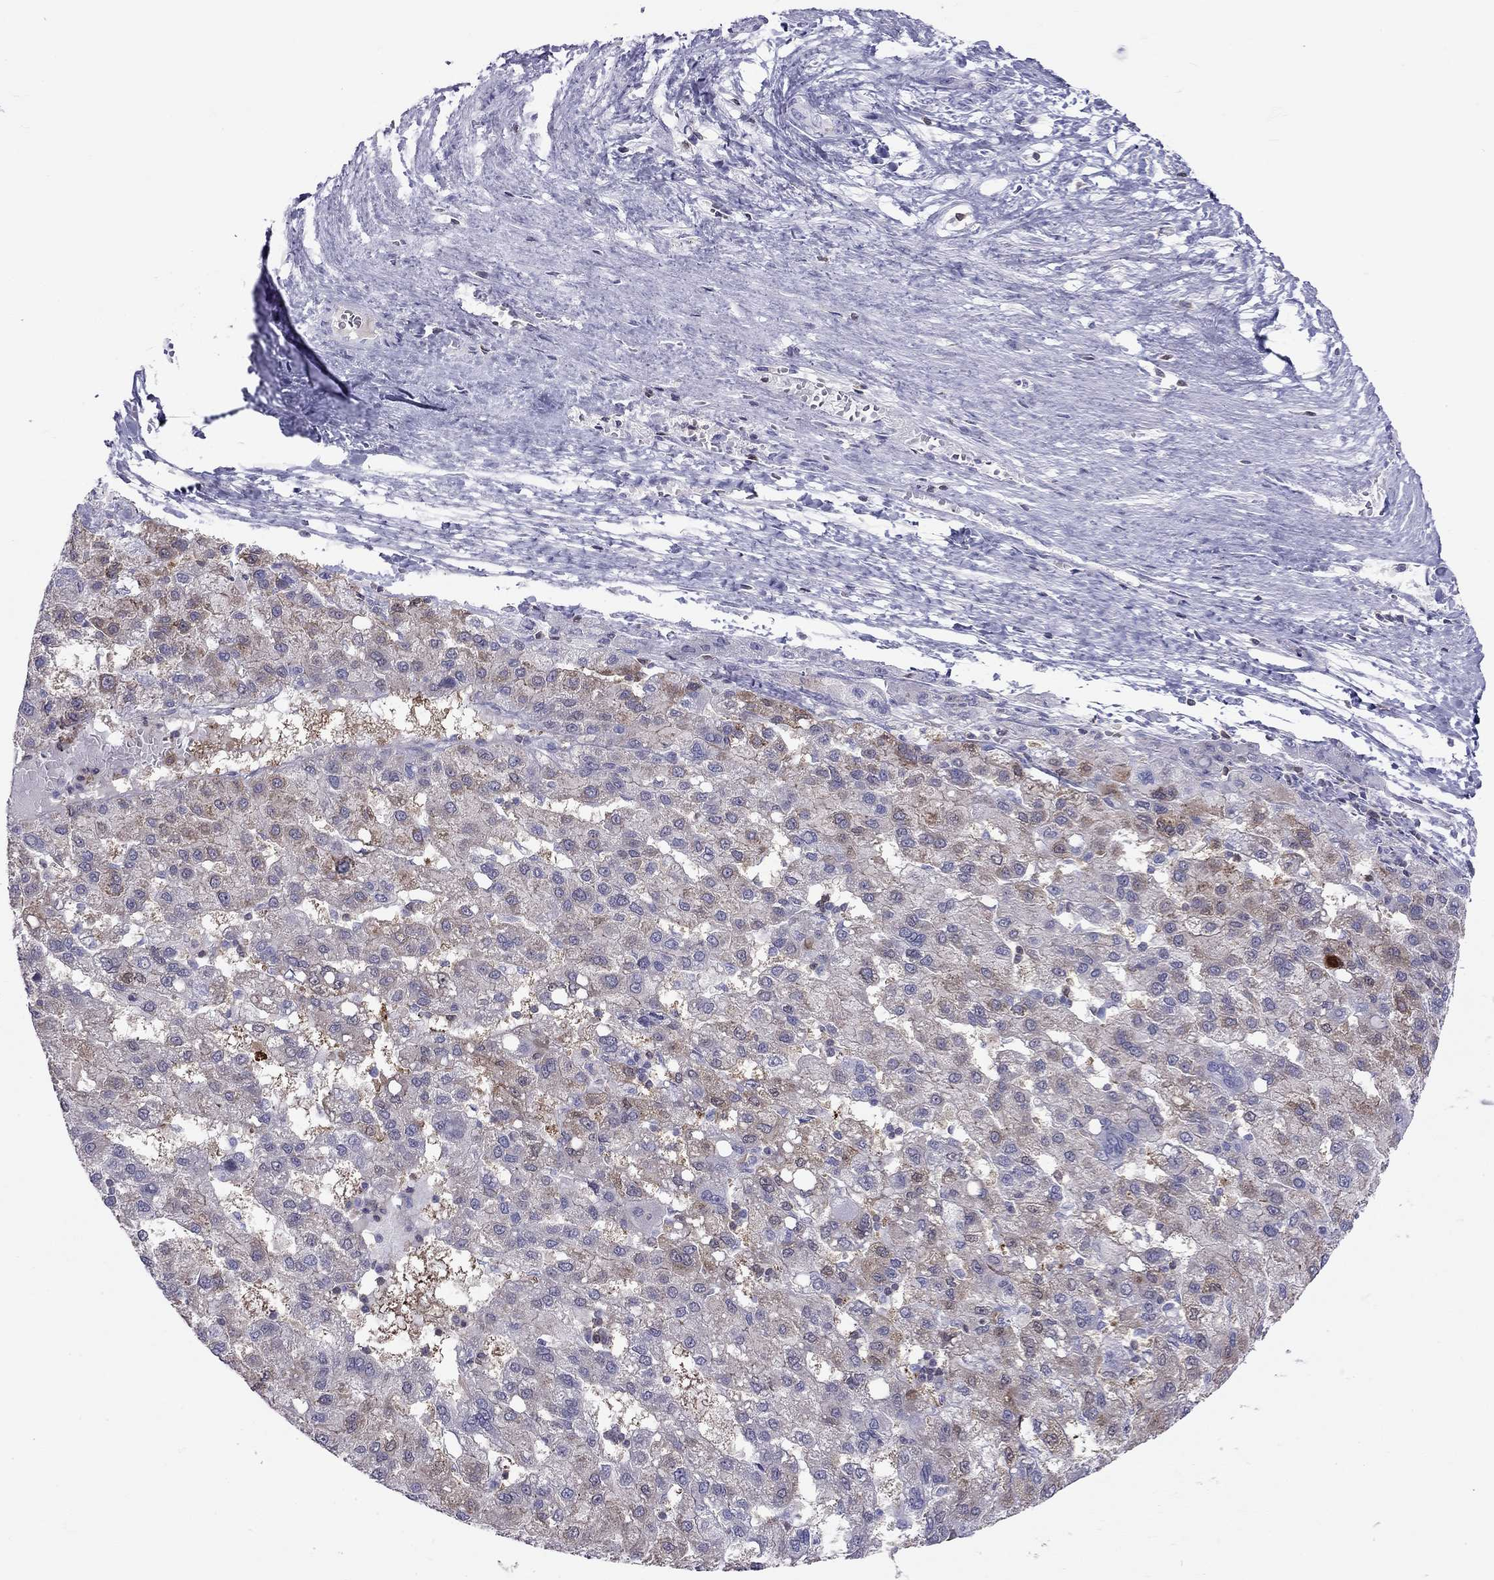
{"staining": {"intensity": "moderate", "quantity": "<25%", "location": "cytoplasmic/membranous"}, "tissue": "liver cancer", "cell_type": "Tumor cells", "image_type": "cancer", "snomed": [{"axis": "morphology", "description": "Carcinoma, Hepatocellular, NOS"}, {"axis": "topography", "description": "Liver"}], "caption": "An IHC micrograph of neoplastic tissue is shown. Protein staining in brown highlights moderate cytoplasmic/membranous positivity in hepatocellular carcinoma (liver) within tumor cells.", "gene": "SH2D2A", "patient": {"sex": "female", "age": 82}}